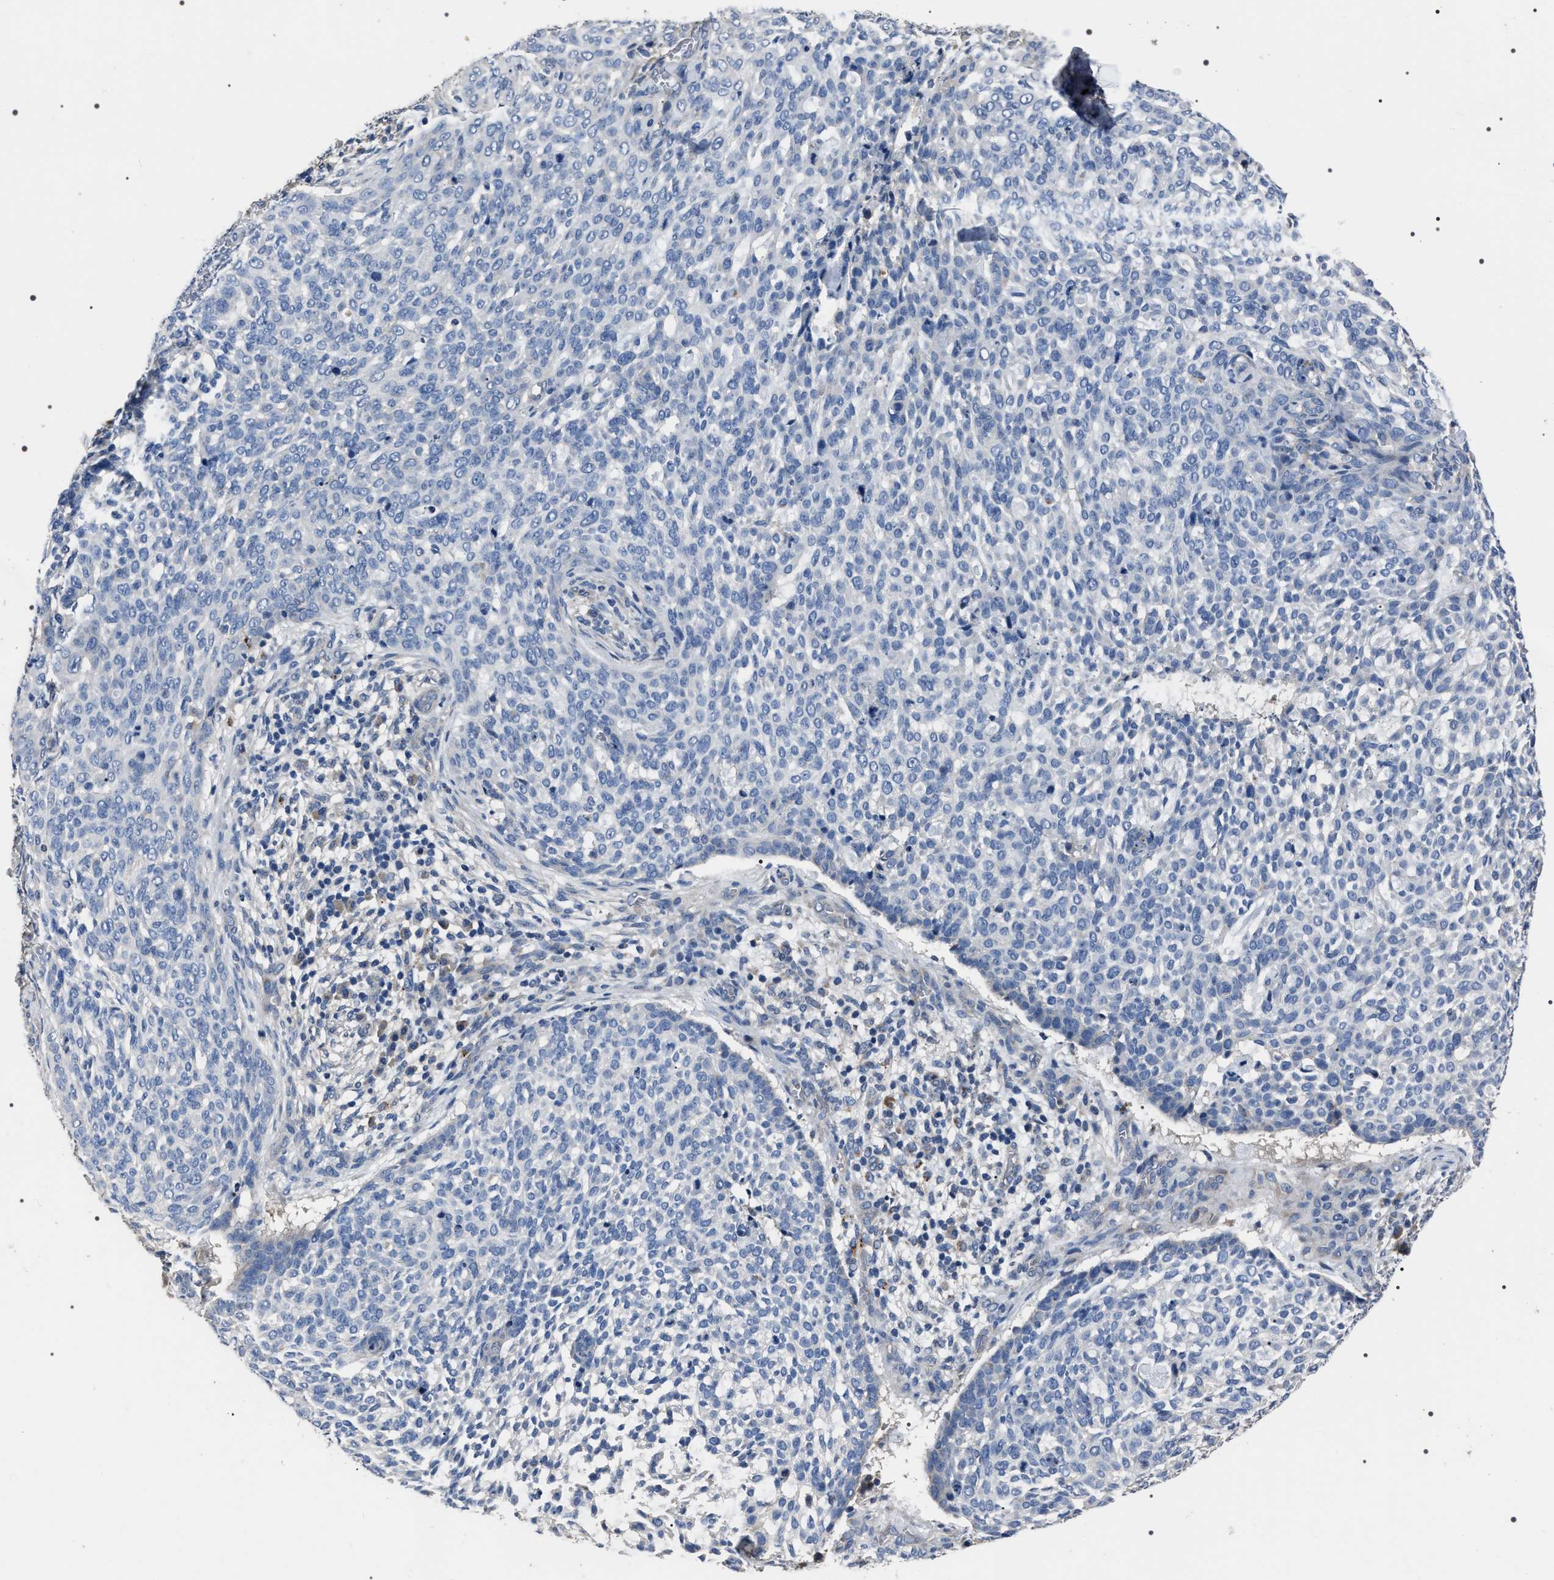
{"staining": {"intensity": "negative", "quantity": "none", "location": "none"}, "tissue": "skin cancer", "cell_type": "Tumor cells", "image_type": "cancer", "snomed": [{"axis": "morphology", "description": "Basal cell carcinoma"}, {"axis": "topography", "description": "Skin"}], "caption": "This is a image of immunohistochemistry (IHC) staining of skin cancer (basal cell carcinoma), which shows no positivity in tumor cells.", "gene": "TRIM54", "patient": {"sex": "female", "age": 64}}